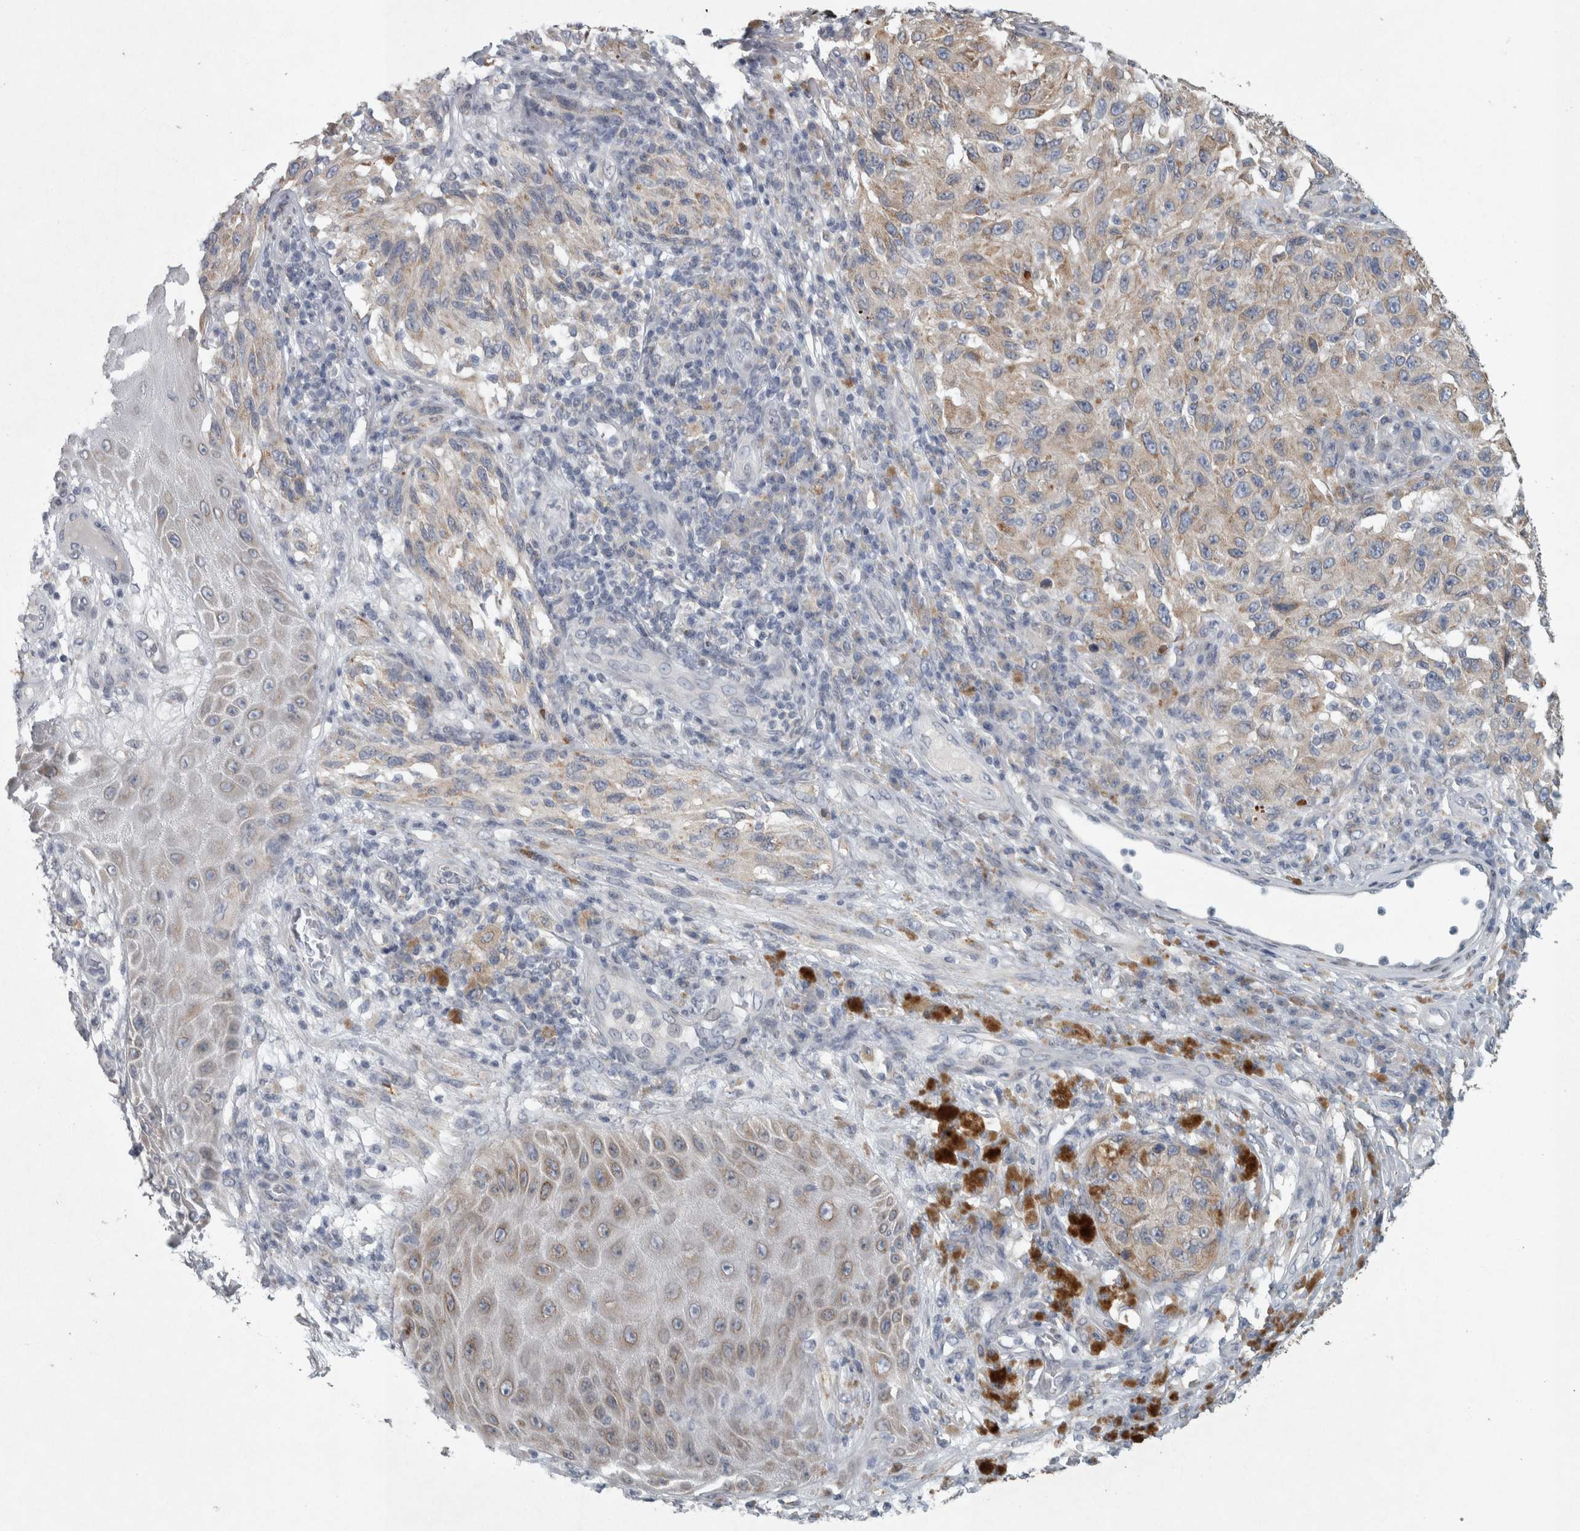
{"staining": {"intensity": "weak", "quantity": "25%-75%", "location": "cytoplasmic/membranous"}, "tissue": "melanoma", "cell_type": "Tumor cells", "image_type": "cancer", "snomed": [{"axis": "morphology", "description": "Malignant melanoma, NOS"}, {"axis": "topography", "description": "Skin"}], "caption": "Malignant melanoma stained for a protein (brown) shows weak cytoplasmic/membranous positive staining in about 25%-75% of tumor cells.", "gene": "SIGMAR1", "patient": {"sex": "female", "age": 73}}